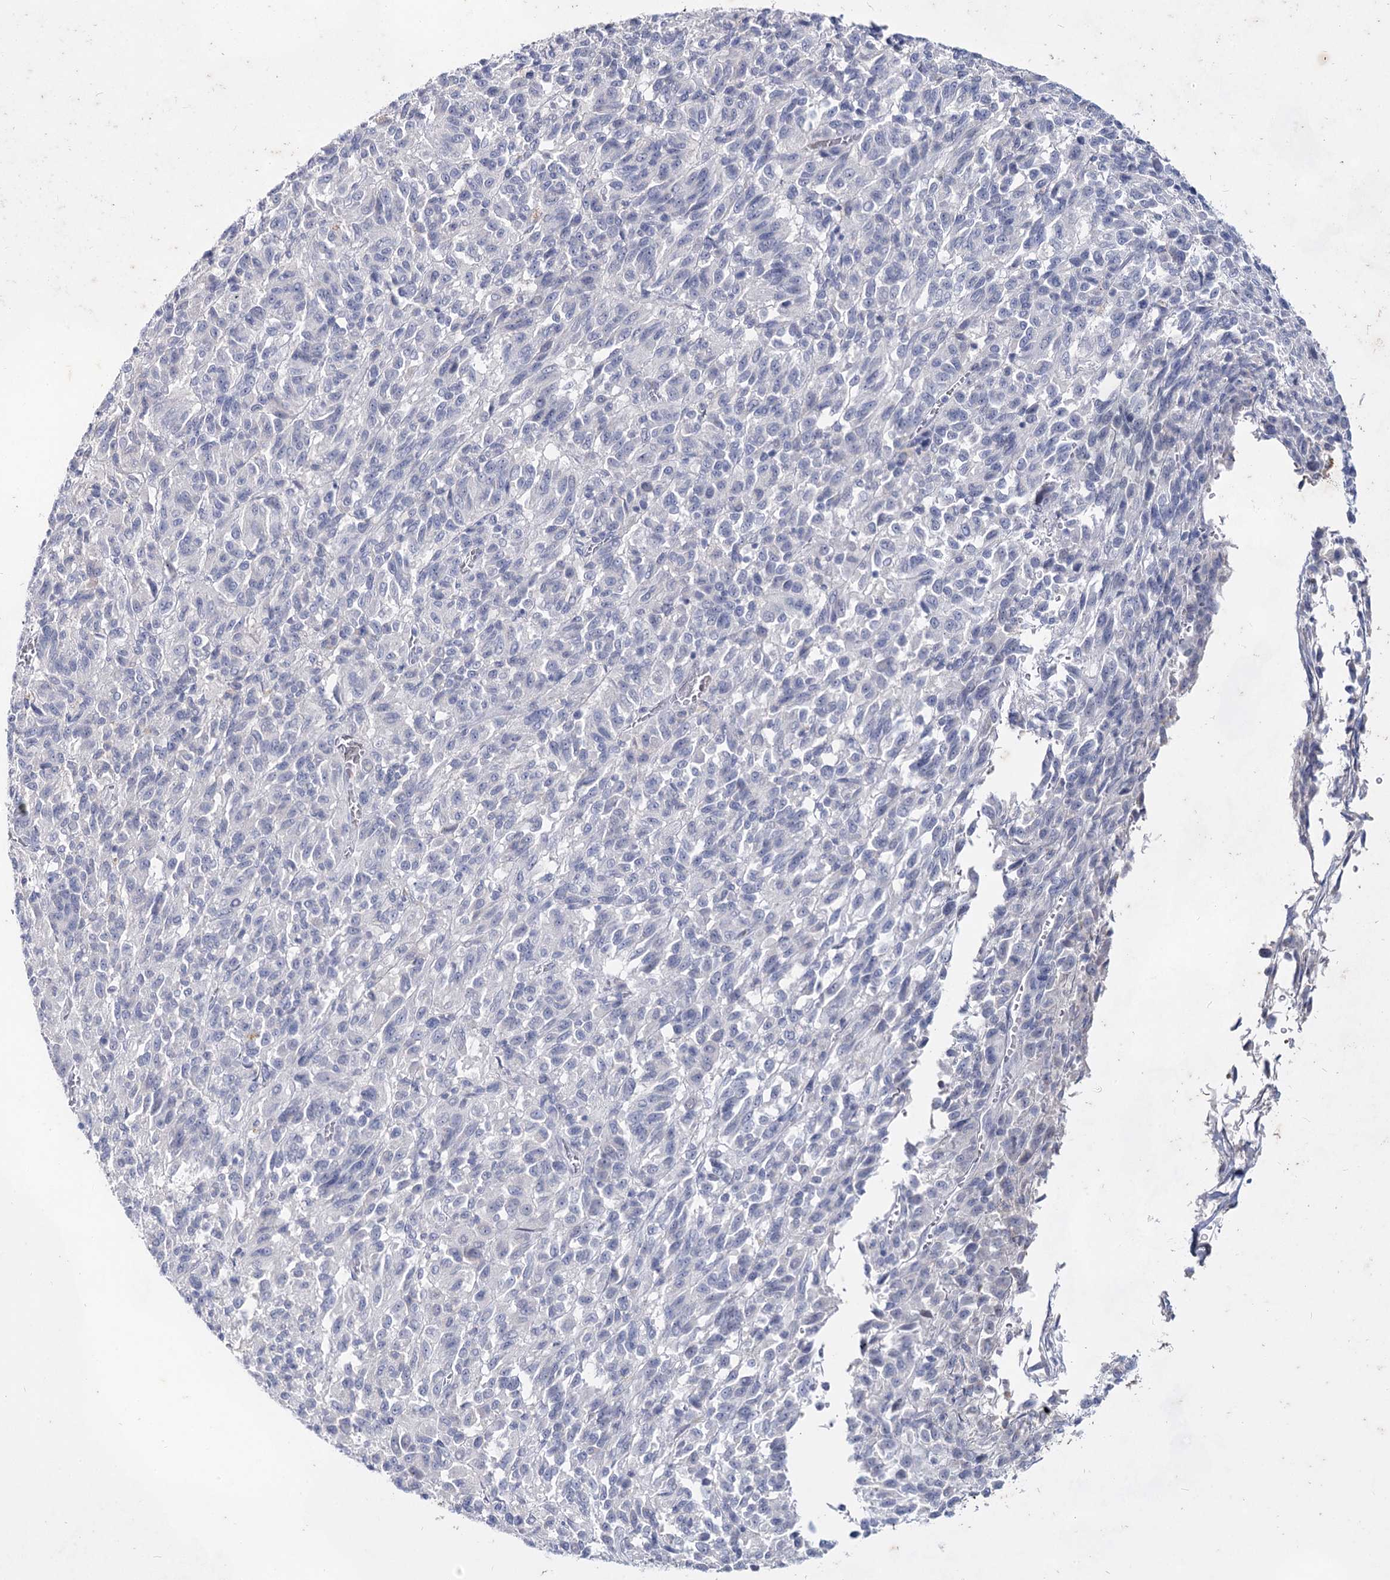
{"staining": {"intensity": "negative", "quantity": "none", "location": "none"}, "tissue": "melanoma", "cell_type": "Tumor cells", "image_type": "cancer", "snomed": [{"axis": "morphology", "description": "Malignant melanoma, Metastatic site"}, {"axis": "topography", "description": "Lung"}], "caption": "Image shows no significant protein positivity in tumor cells of melanoma.", "gene": "CCDC73", "patient": {"sex": "male", "age": 64}}